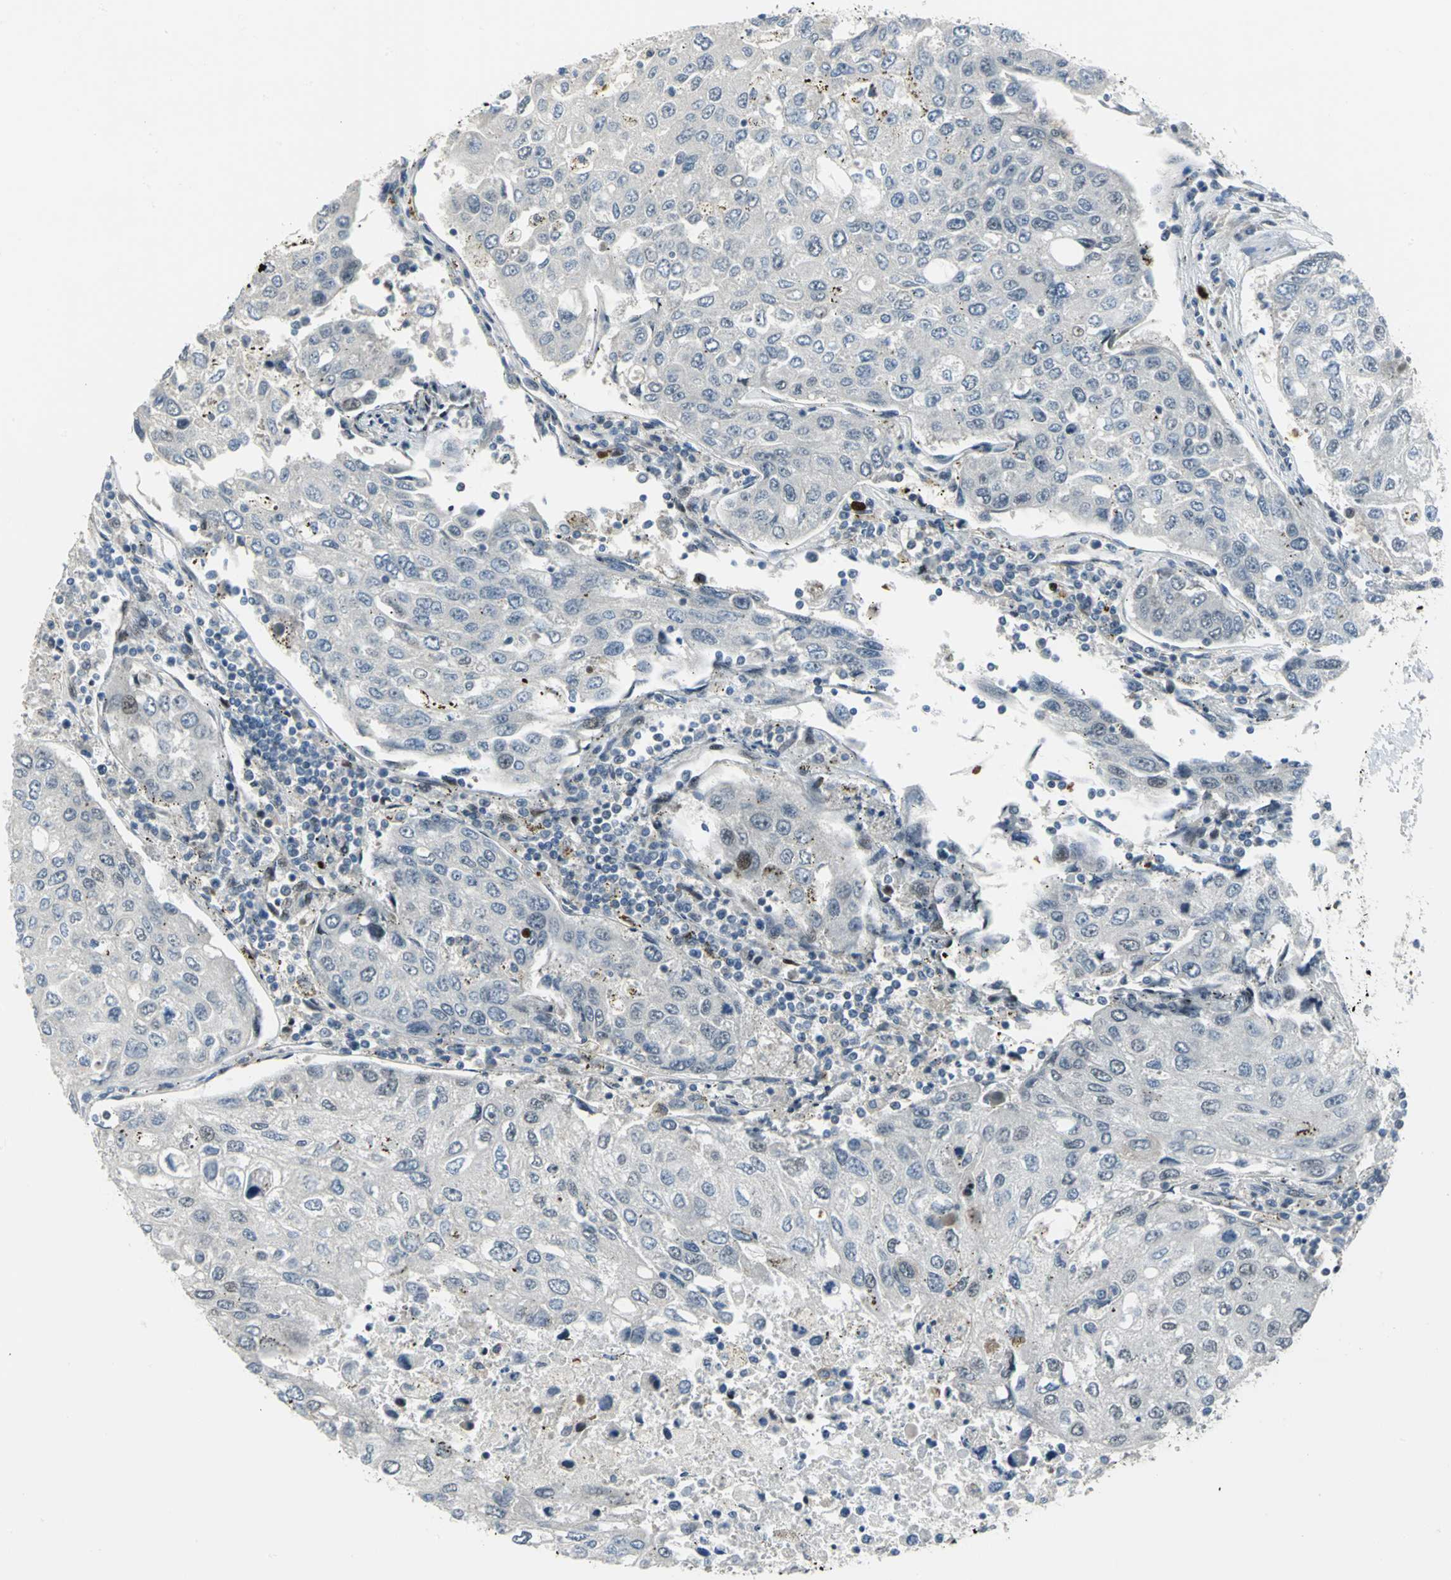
{"staining": {"intensity": "weak", "quantity": "25%-75%", "location": "nuclear"}, "tissue": "urothelial cancer", "cell_type": "Tumor cells", "image_type": "cancer", "snomed": [{"axis": "morphology", "description": "Urothelial carcinoma, High grade"}, {"axis": "topography", "description": "Lymph node"}, {"axis": "topography", "description": "Urinary bladder"}], "caption": "High-power microscopy captured an IHC histopathology image of high-grade urothelial carcinoma, revealing weak nuclear staining in about 25%-75% of tumor cells.", "gene": "GLI3", "patient": {"sex": "male", "age": 51}}